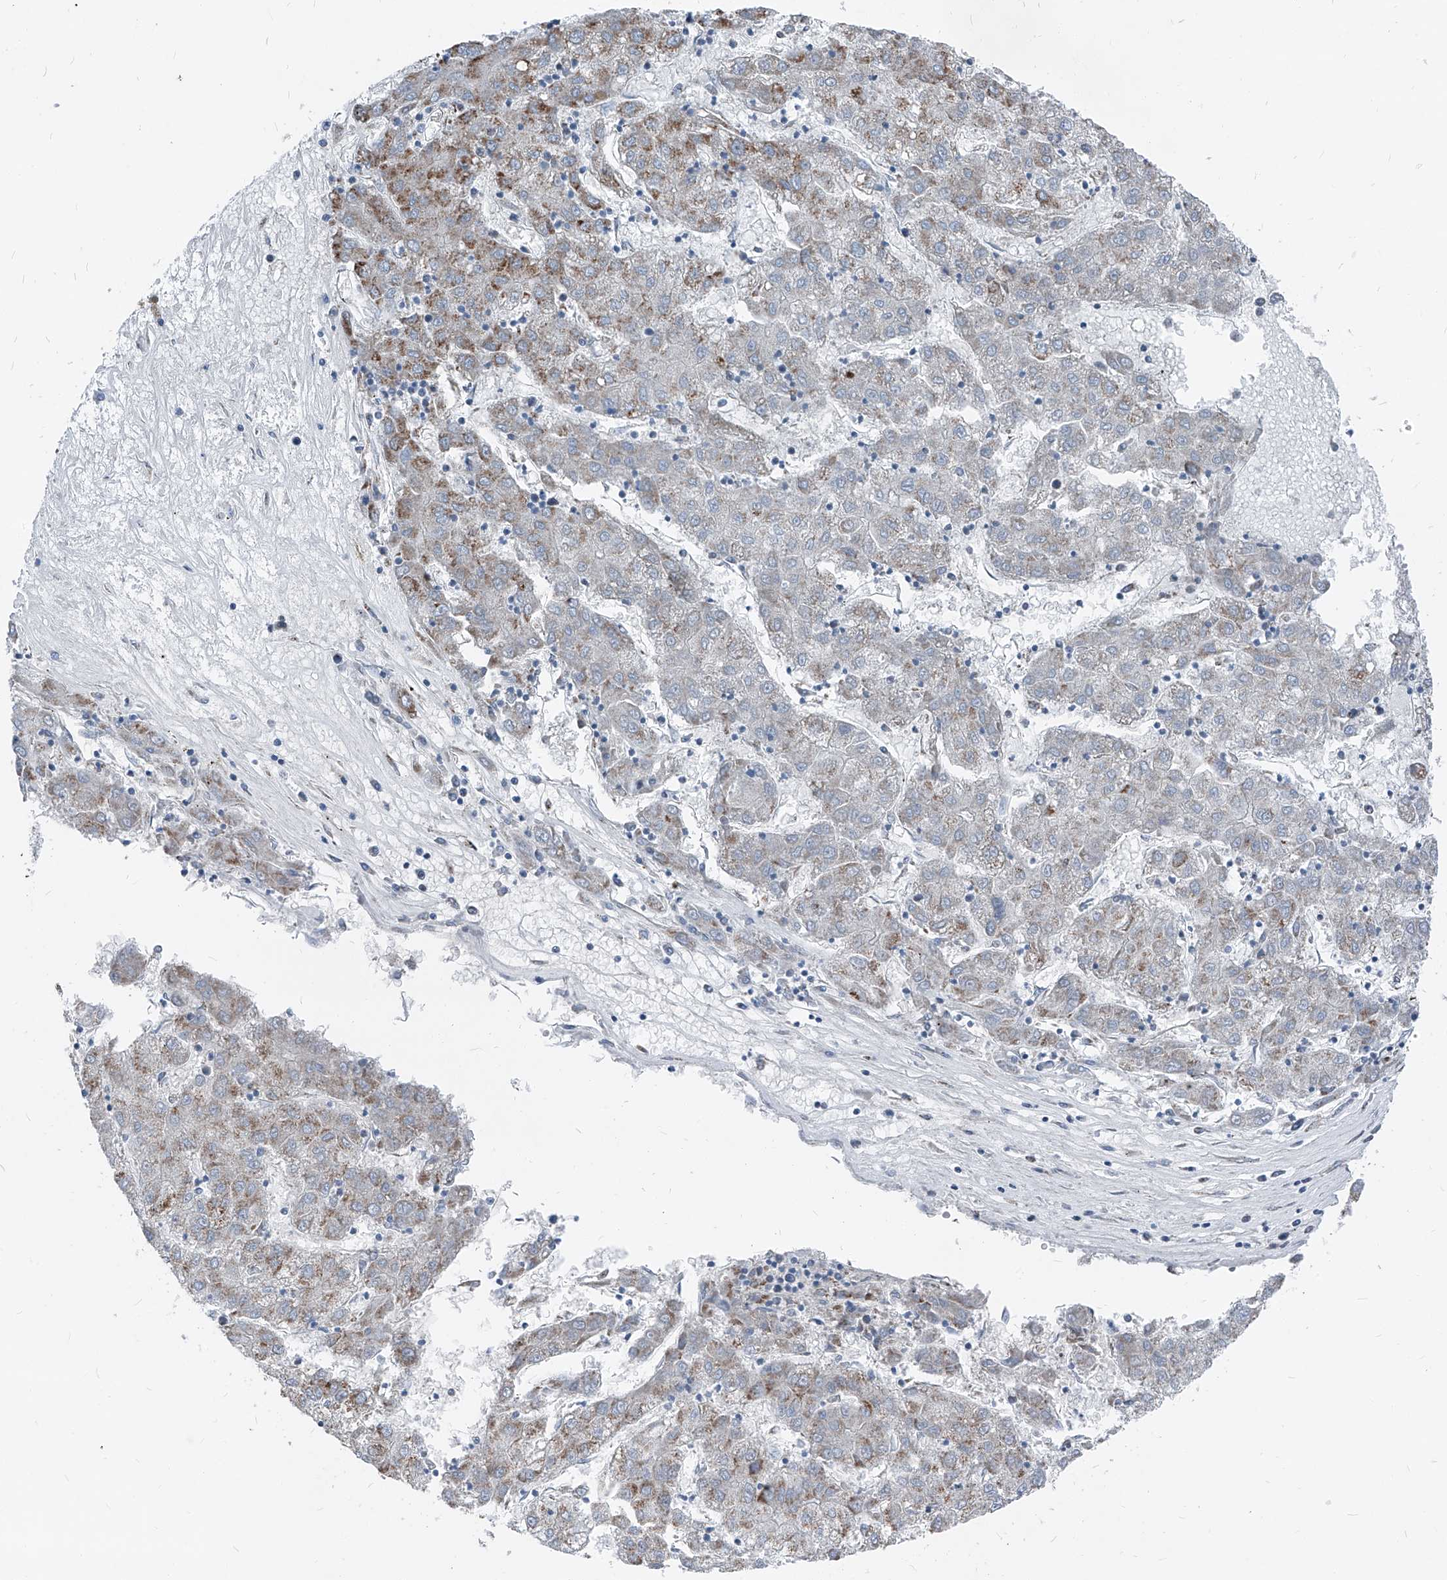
{"staining": {"intensity": "moderate", "quantity": "<25%", "location": "cytoplasmic/membranous"}, "tissue": "liver cancer", "cell_type": "Tumor cells", "image_type": "cancer", "snomed": [{"axis": "morphology", "description": "Carcinoma, Hepatocellular, NOS"}, {"axis": "topography", "description": "Liver"}], "caption": "Immunohistochemical staining of liver cancer (hepatocellular carcinoma) exhibits moderate cytoplasmic/membranous protein staining in approximately <25% of tumor cells. Nuclei are stained in blue.", "gene": "AGPS", "patient": {"sex": "male", "age": 72}}